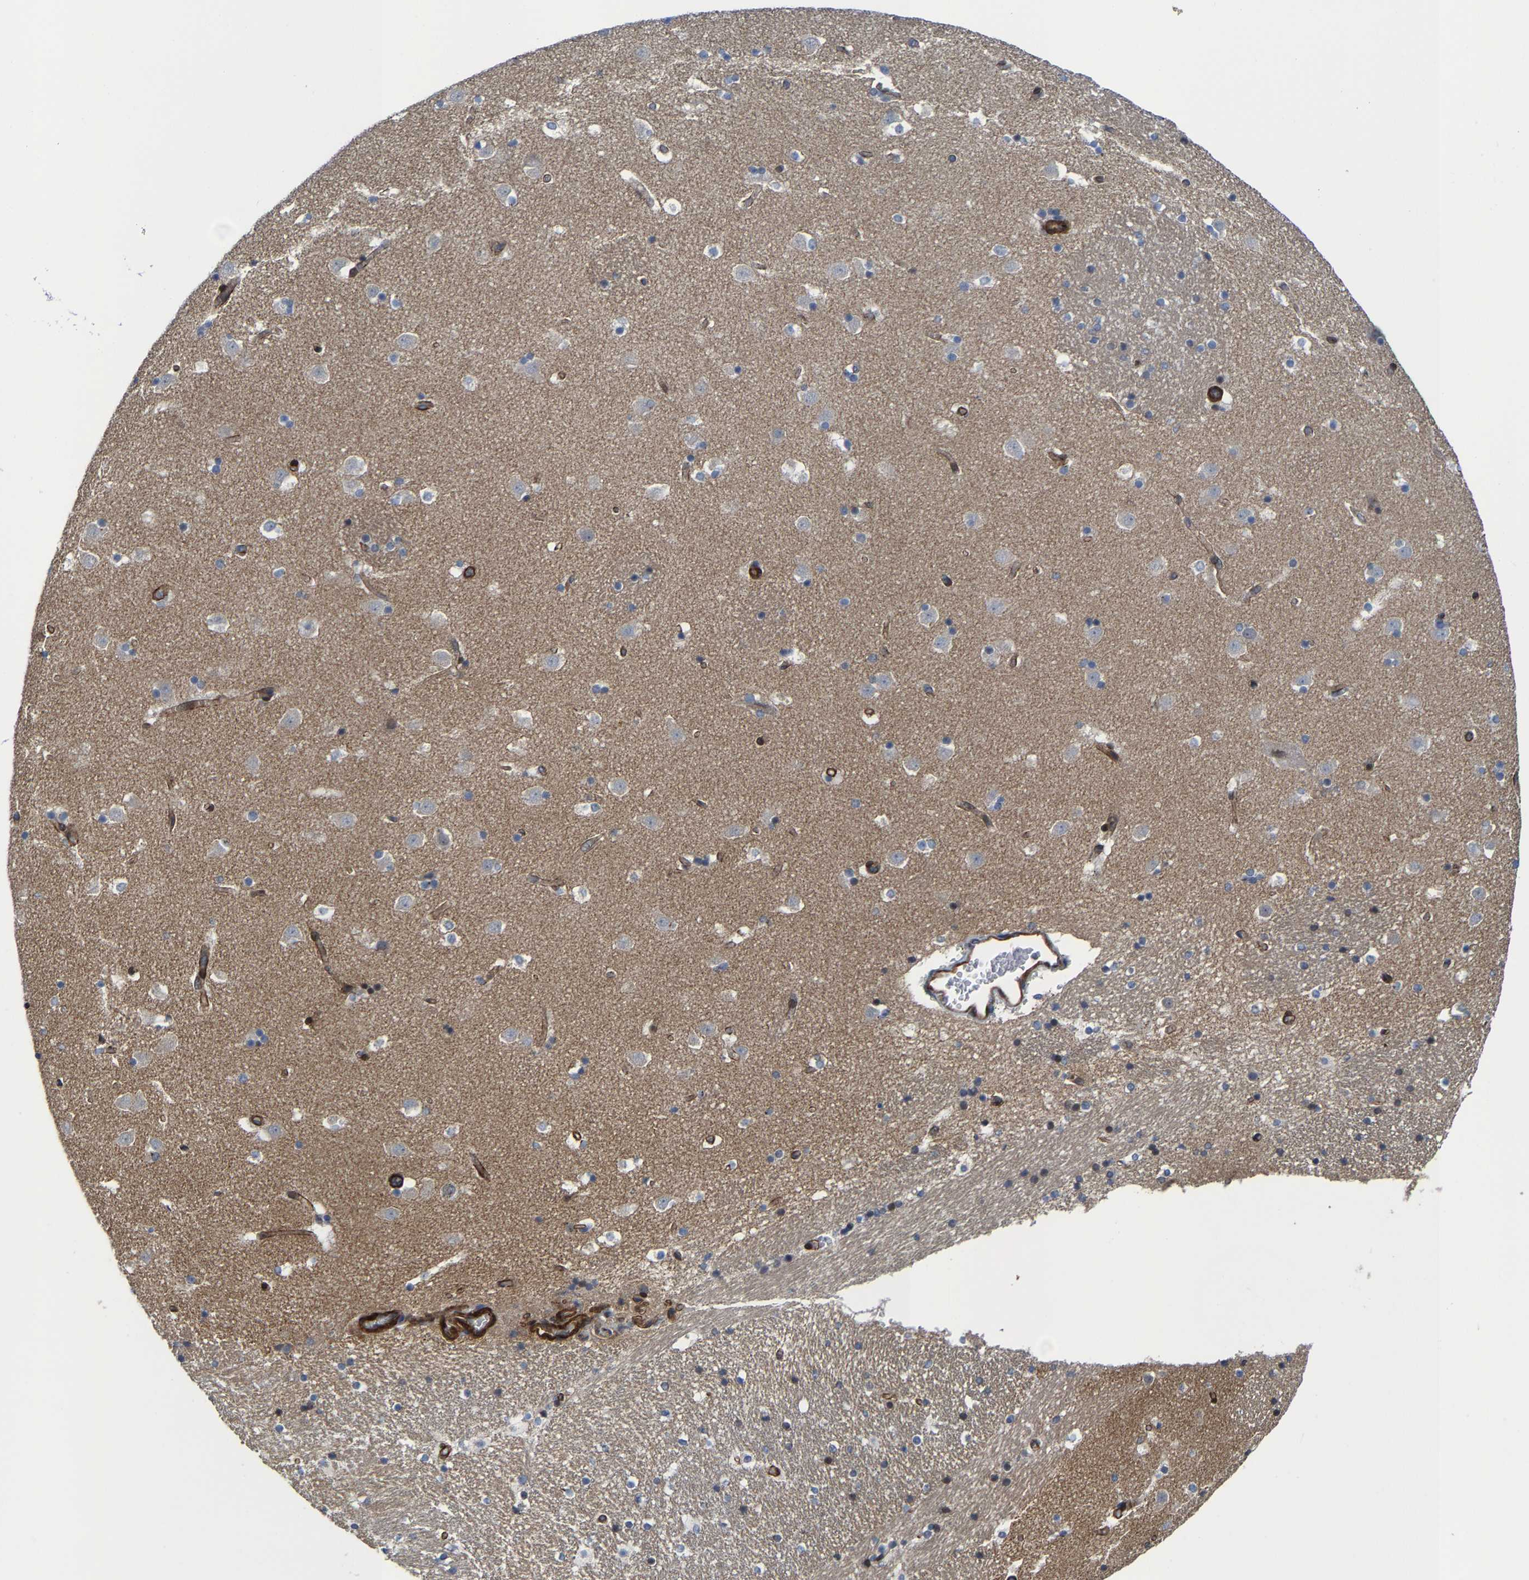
{"staining": {"intensity": "weak", "quantity": "<25%", "location": "cytoplasmic/membranous"}, "tissue": "caudate", "cell_type": "Glial cells", "image_type": "normal", "snomed": [{"axis": "morphology", "description": "Normal tissue, NOS"}, {"axis": "topography", "description": "Lateral ventricle wall"}], "caption": "Histopathology image shows no significant protein expression in glial cells of normal caudate.", "gene": "TGFB1I1", "patient": {"sex": "male", "age": 45}}